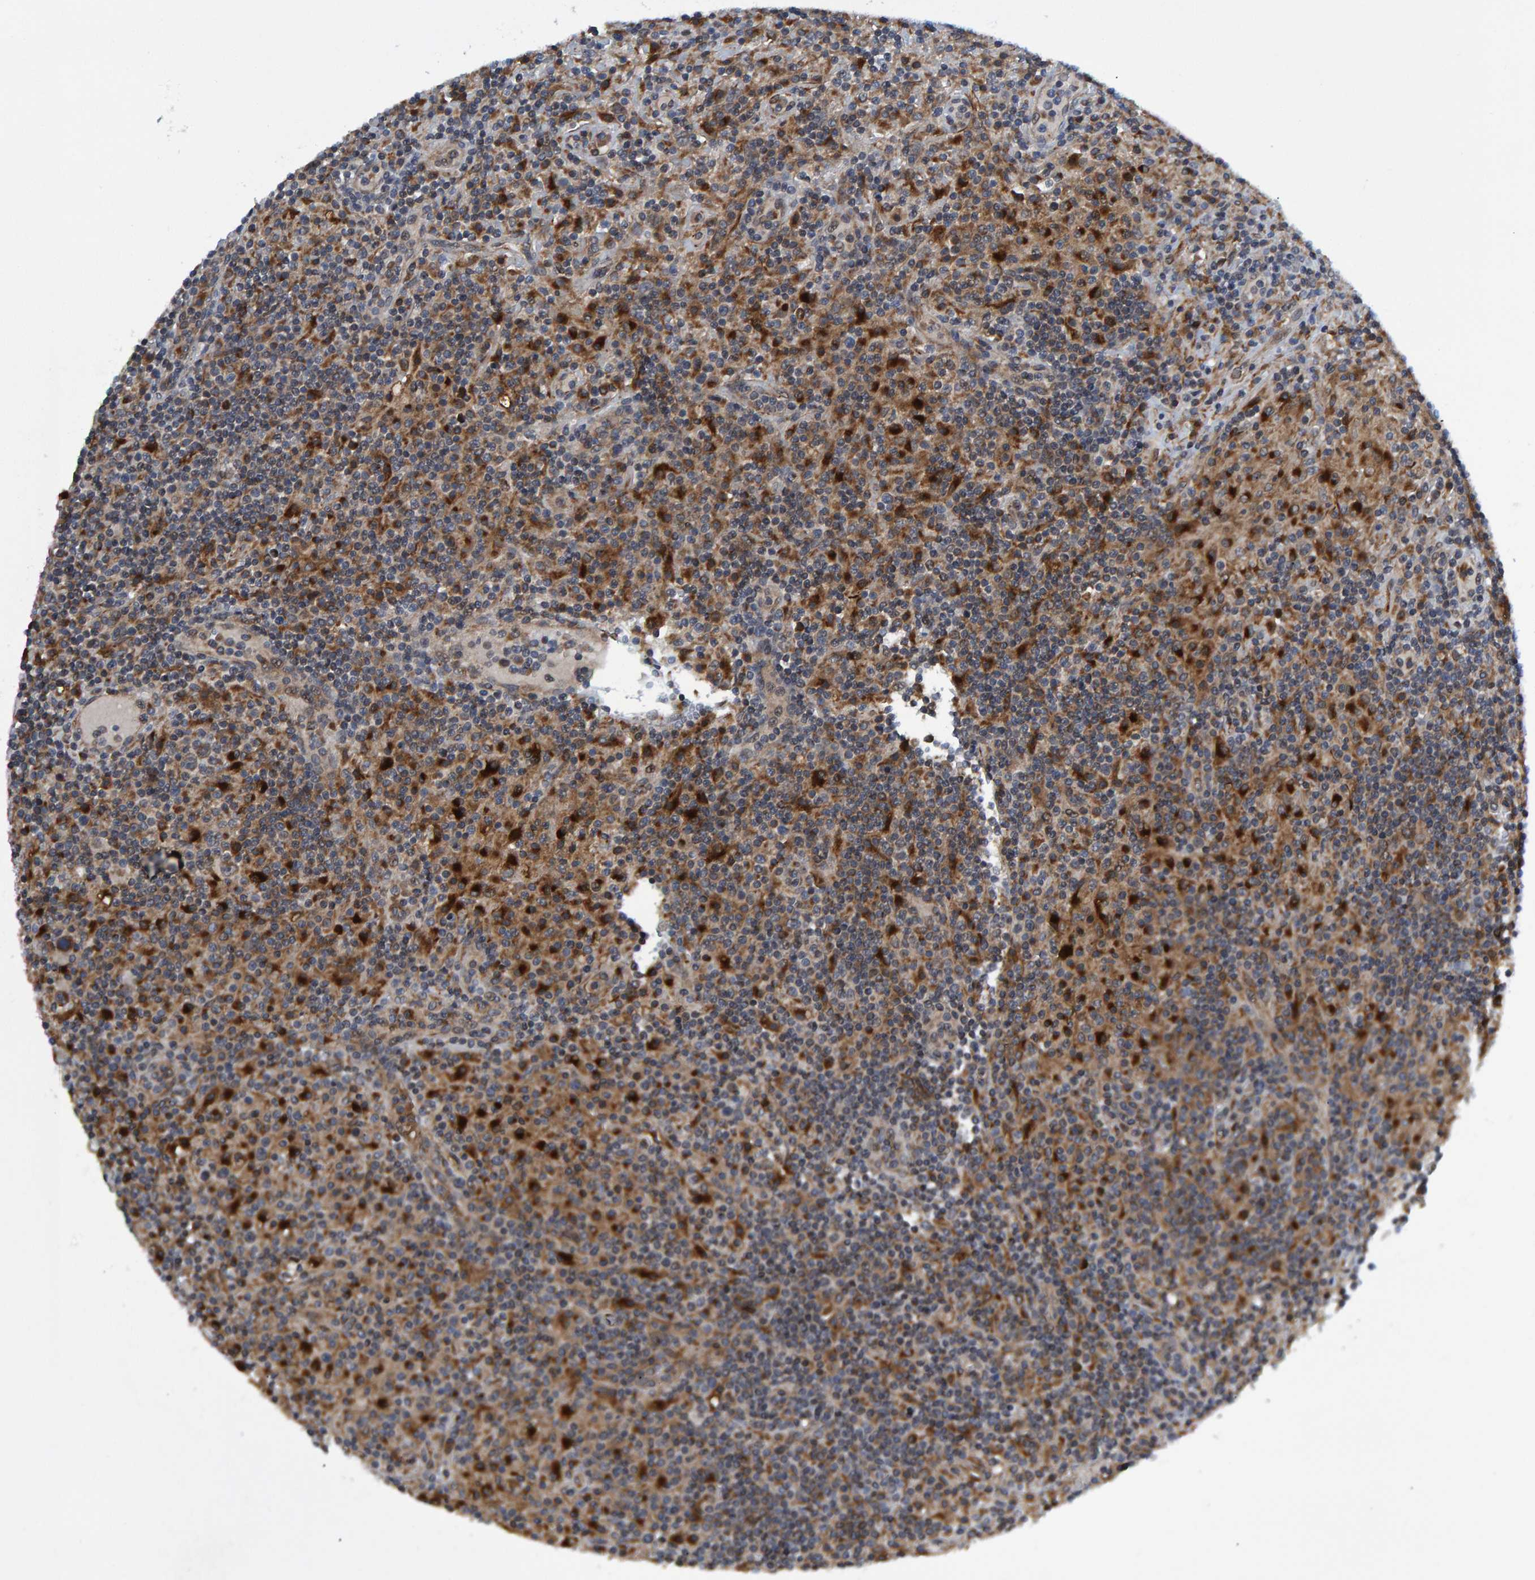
{"staining": {"intensity": "moderate", "quantity": ">75%", "location": "cytoplasmic/membranous"}, "tissue": "lymphoma", "cell_type": "Tumor cells", "image_type": "cancer", "snomed": [{"axis": "morphology", "description": "Hodgkin's disease, NOS"}, {"axis": "topography", "description": "Lymph node"}], "caption": "A high-resolution micrograph shows IHC staining of Hodgkin's disease, which displays moderate cytoplasmic/membranous expression in about >75% of tumor cells.", "gene": "ATP6V1H", "patient": {"sex": "male", "age": 70}}